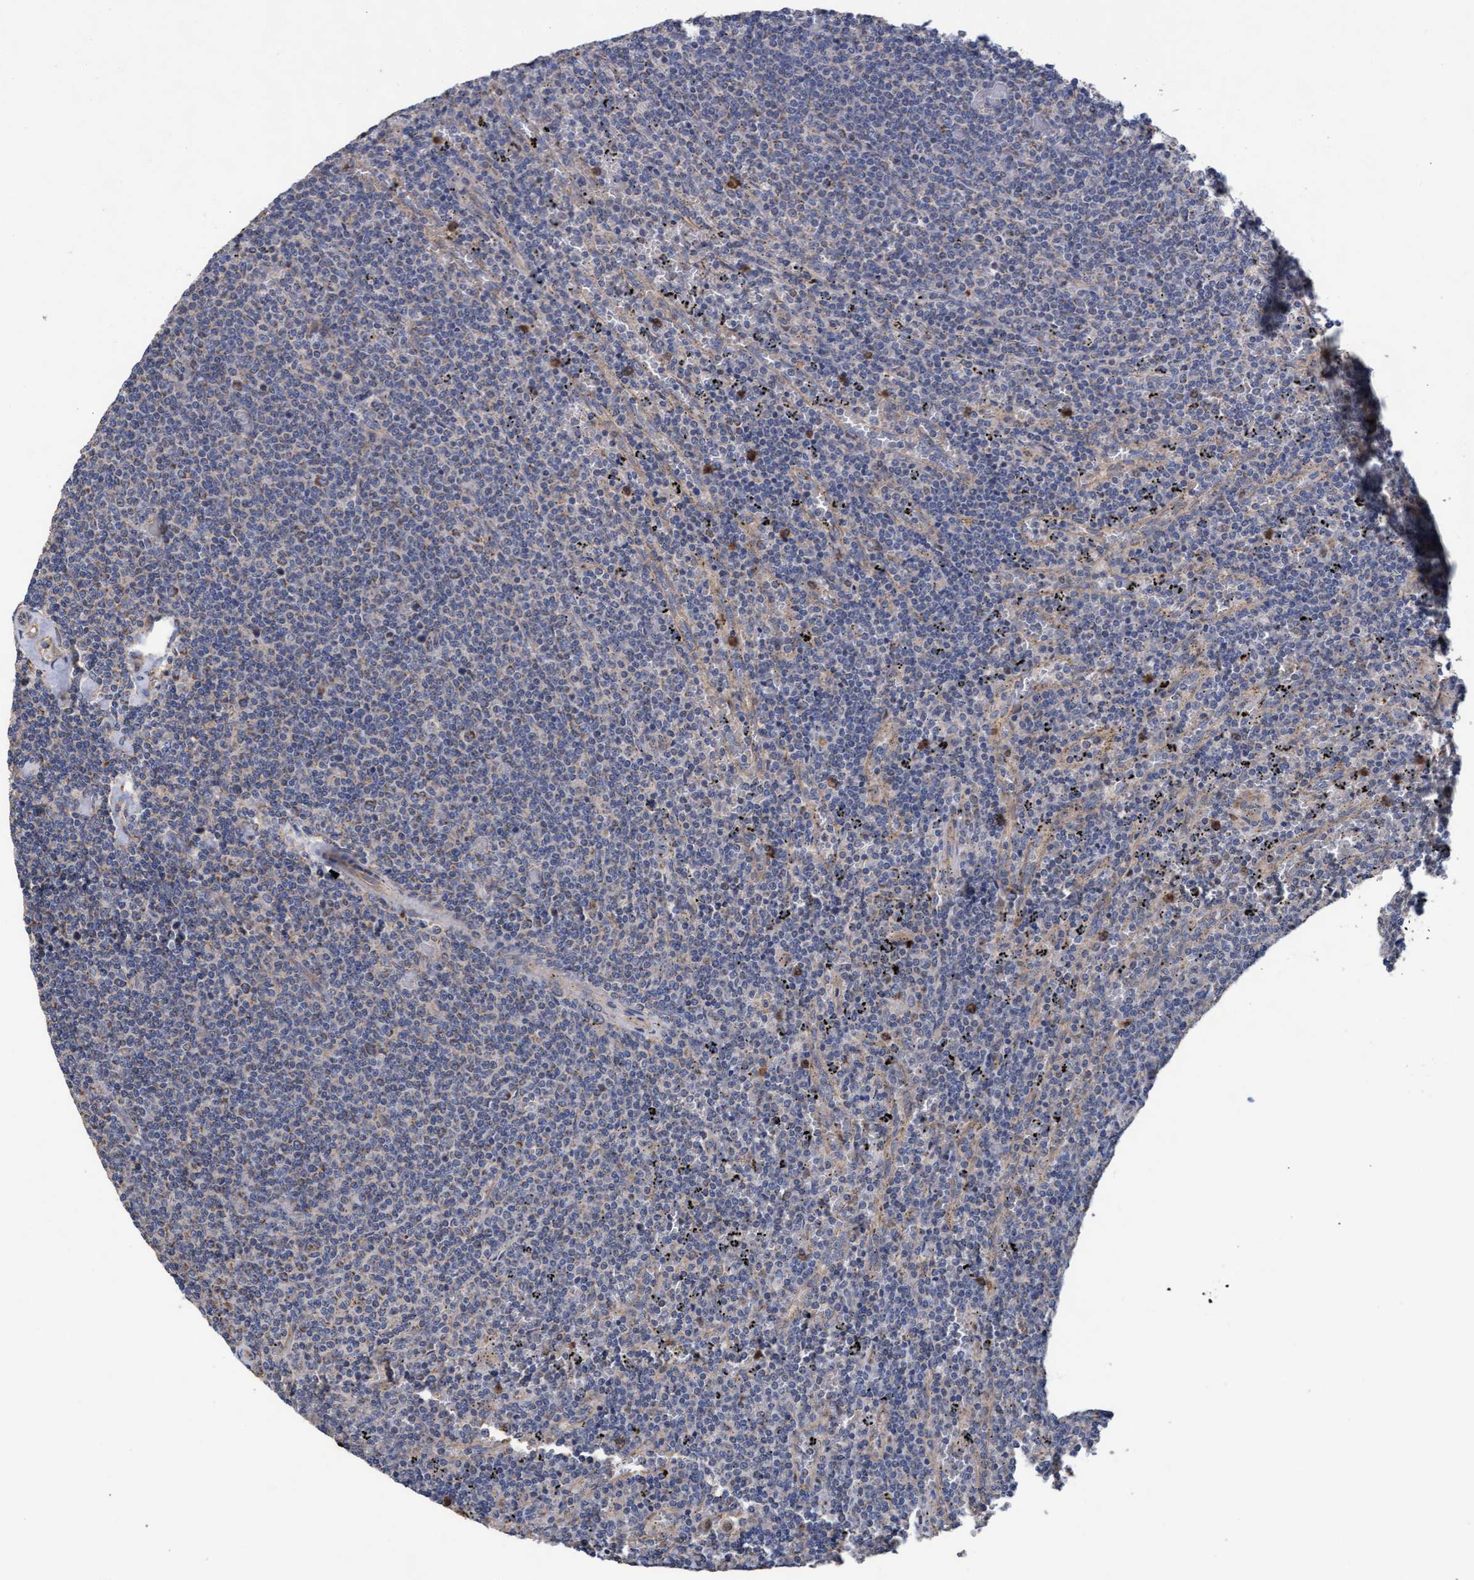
{"staining": {"intensity": "moderate", "quantity": "<25%", "location": "cytoplasmic/membranous"}, "tissue": "lymphoma", "cell_type": "Tumor cells", "image_type": "cancer", "snomed": [{"axis": "morphology", "description": "Malignant lymphoma, non-Hodgkin's type, Low grade"}, {"axis": "topography", "description": "Spleen"}], "caption": "Protein staining of lymphoma tissue demonstrates moderate cytoplasmic/membranous staining in approximately <25% of tumor cells. (brown staining indicates protein expression, while blue staining denotes nuclei).", "gene": "MRPL38", "patient": {"sex": "female", "age": 50}}